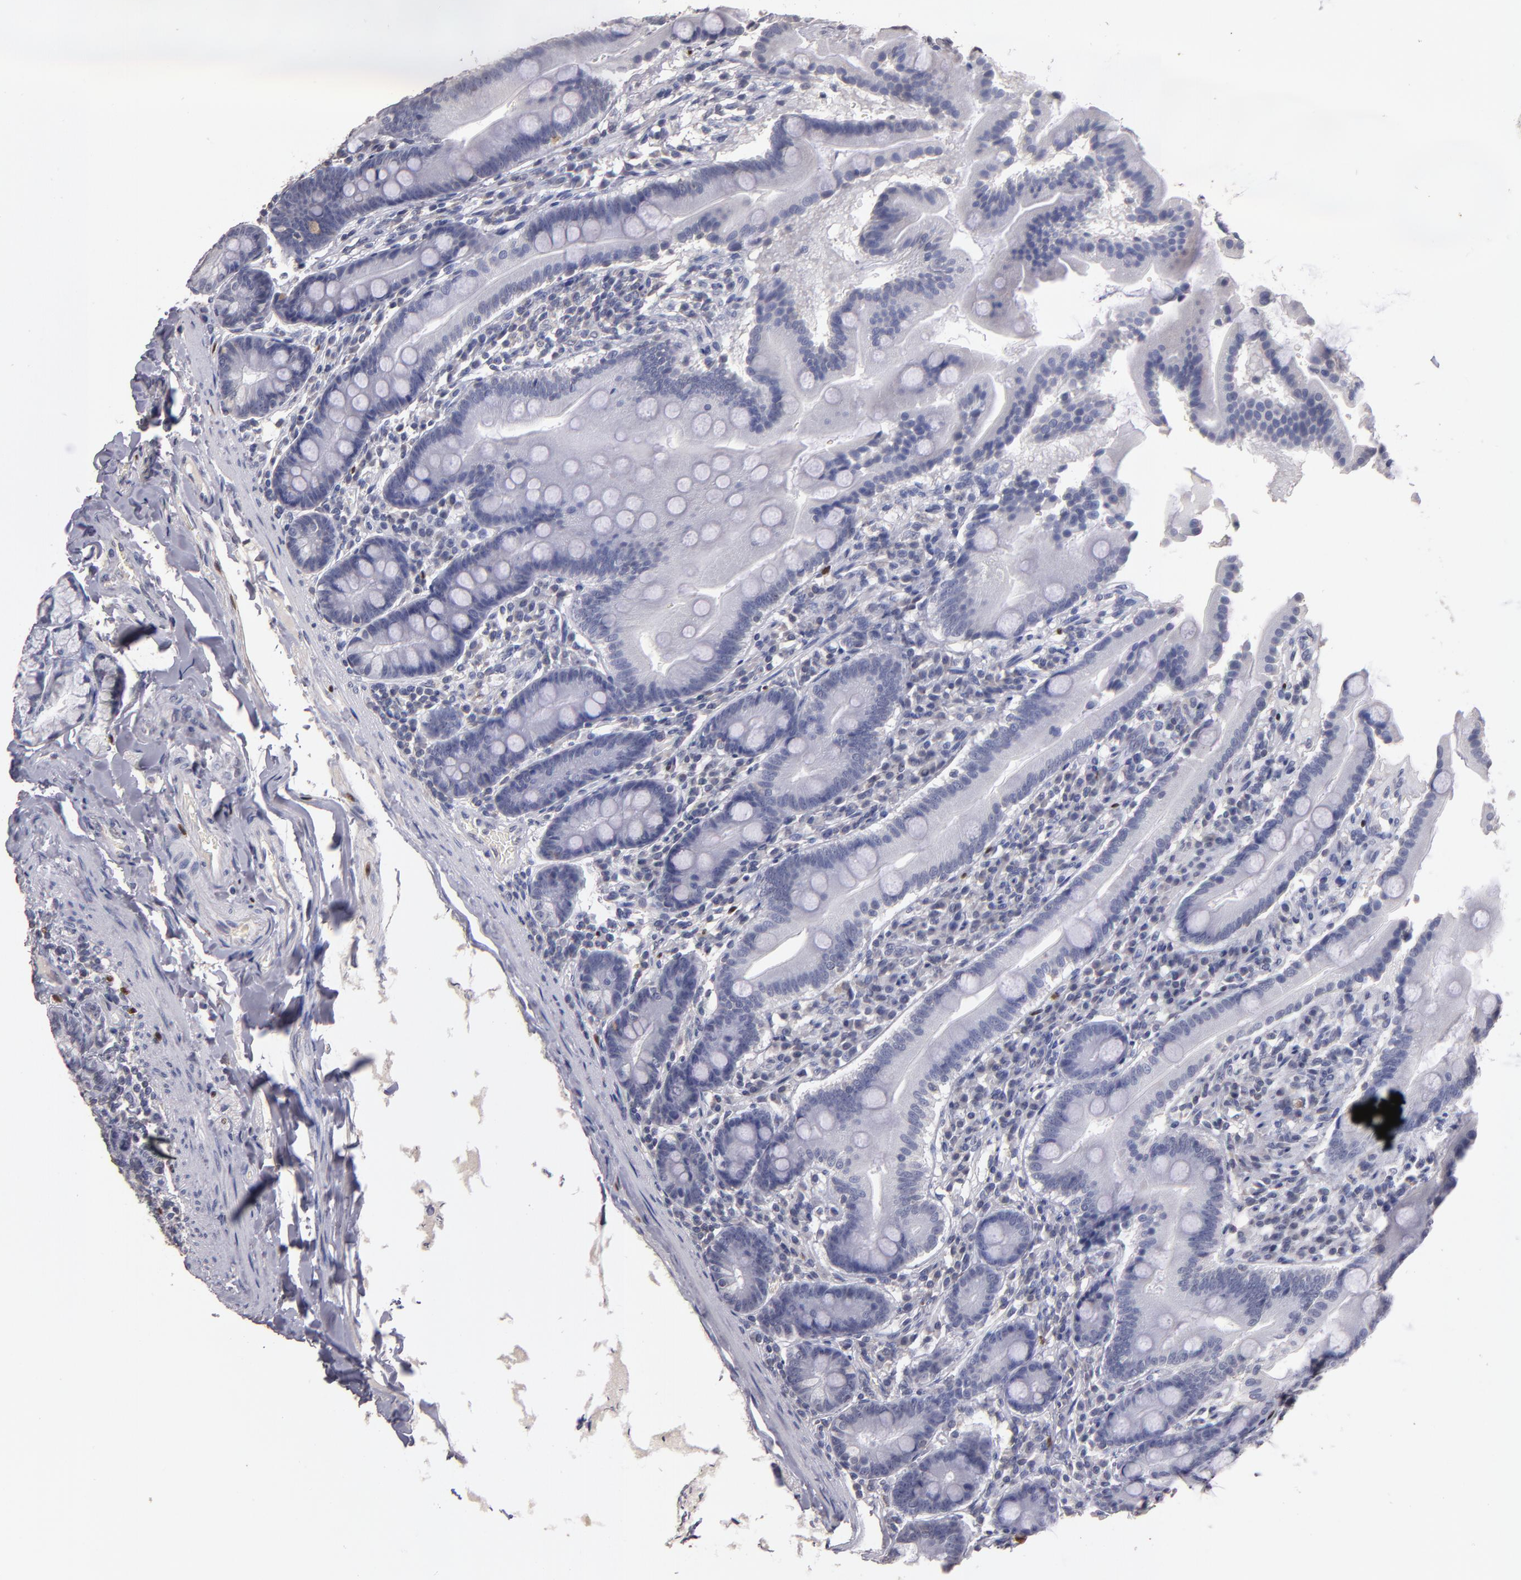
{"staining": {"intensity": "negative", "quantity": "none", "location": "none"}, "tissue": "duodenum", "cell_type": "Glandular cells", "image_type": "normal", "snomed": [{"axis": "morphology", "description": "Normal tissue, NOS"}, {"axis": "topography", "description": "Duodenum"}], "caption": "This photomicrograph is of unremarkable duodenum stained with immunohistochemistry (IHC) to label a protein in brown with the nuclei are counter-stained blue. There is no expression in glandular cells.", "gene": "SOX10", "patient": {"sex": "male", "age": 50}}